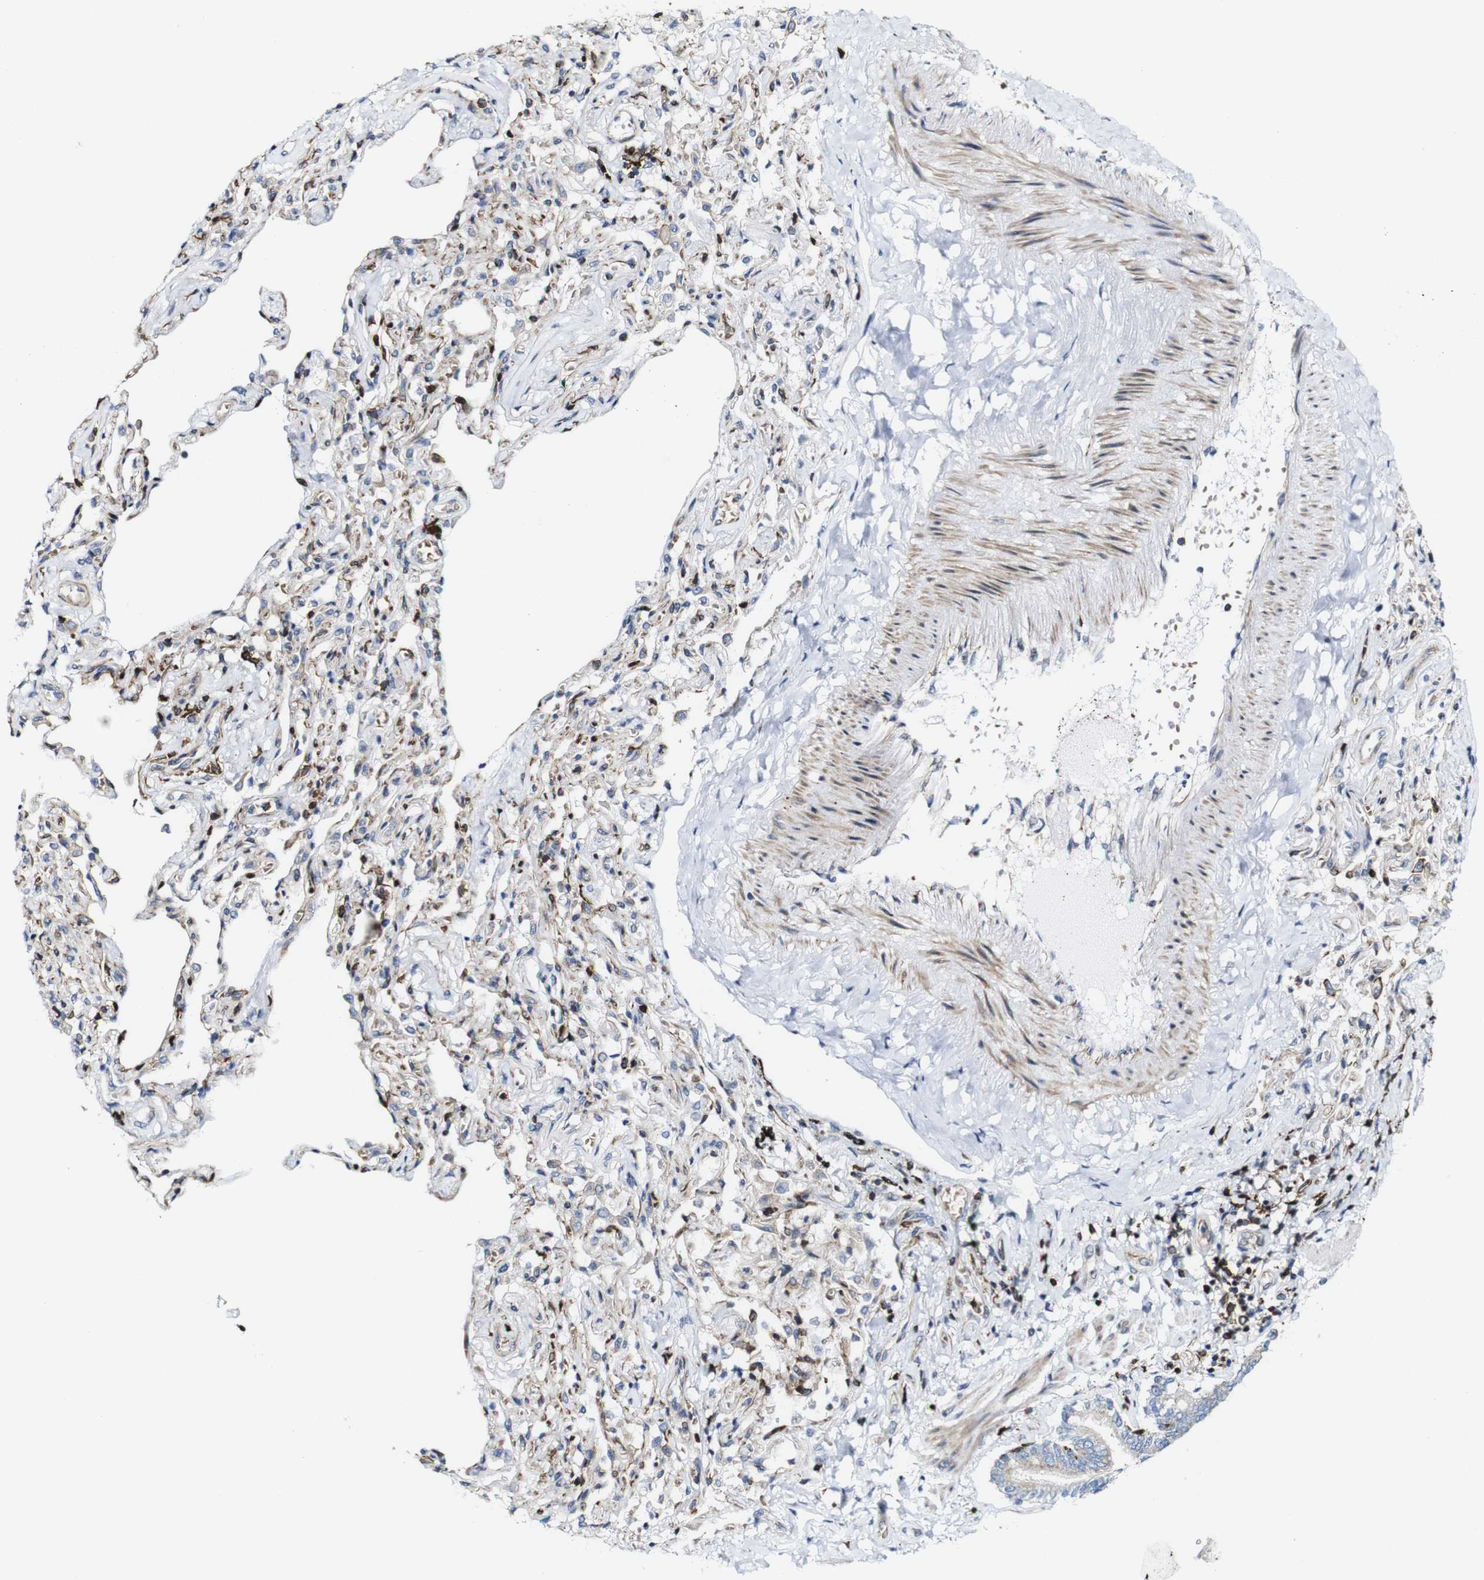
{"staining": {"intensity": "moderate", "quantity": "25%-75%", "location": "cytoplasmic/membranous"}, "tissue": "bronchus", "cell_type": "Respiratory epithelial cells", "image_type": "normal", "snomed": [{"axis": "morphology", "description": "Normal tissue, NOS"}, {"axis": "topography", "description": "Bronchus"}, {"axis": "topography", "description": "Lung"}], "caption": "A brown stain highlights moderate cytoplasmic/membranous staining of a protein in respiratory epithelial cells of benign bronchus.", "gene": "JAK2", "patient": {"sex": "male", "age": 64}}